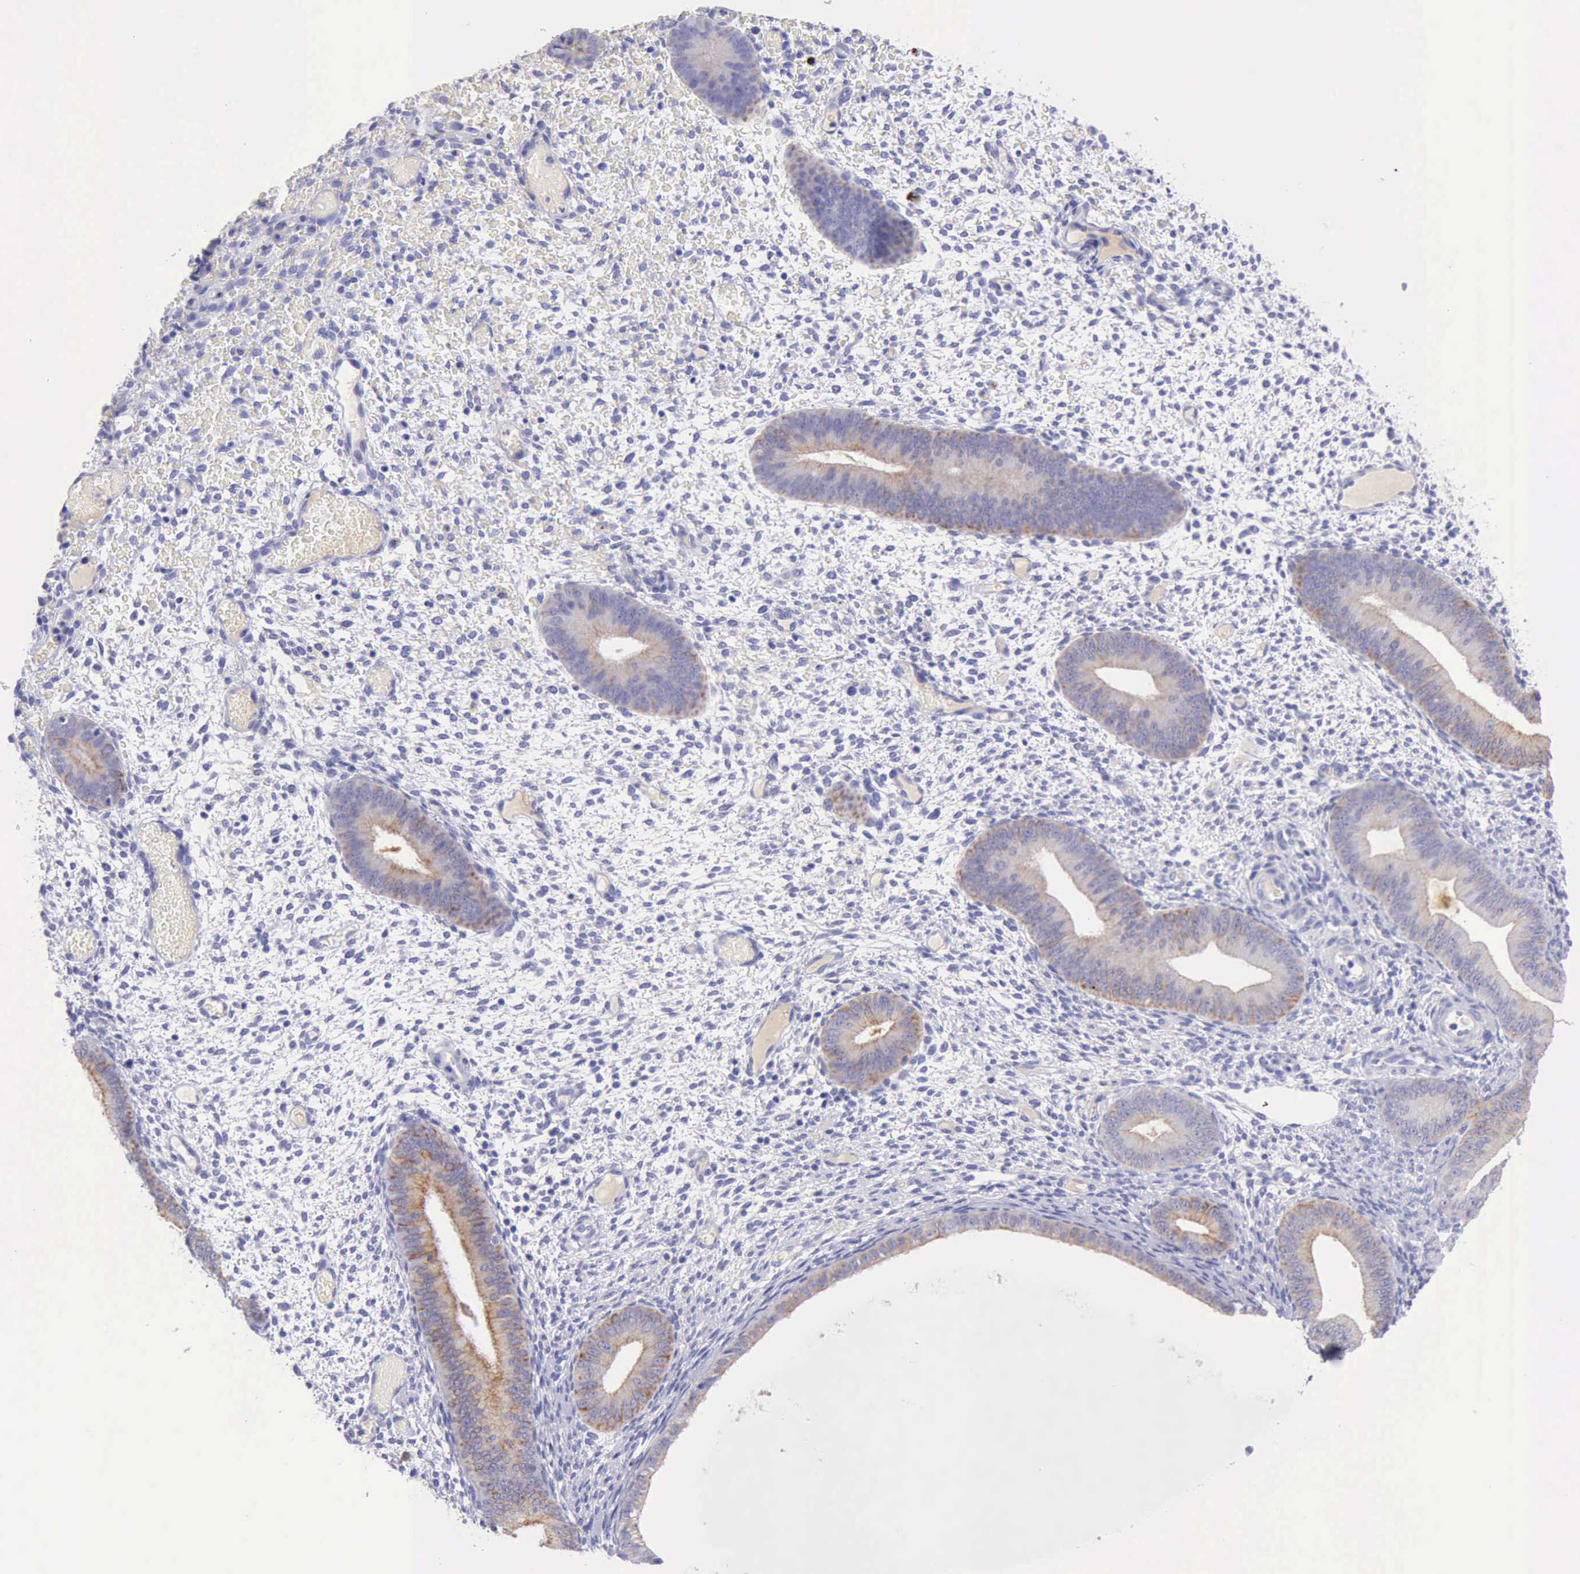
{"staining": {"intensity": "negative", "quantity": "none", "location": "none"}, "tissue": "endometrium", "cell_type": "Cells in endometrial stroma", "image_type": "normal", "snomed": [{"axis": "morphology", "description": "Normal tissue, NOS"}, {"axis": "topography", "description": "Endometrium"}], "caption": "Photomicrograph shows no significant protein positivity in cells in endometrial stroma of benign endometrium.", "gene": "KRT8", "patient": {"sex": "female", "age": 42}}